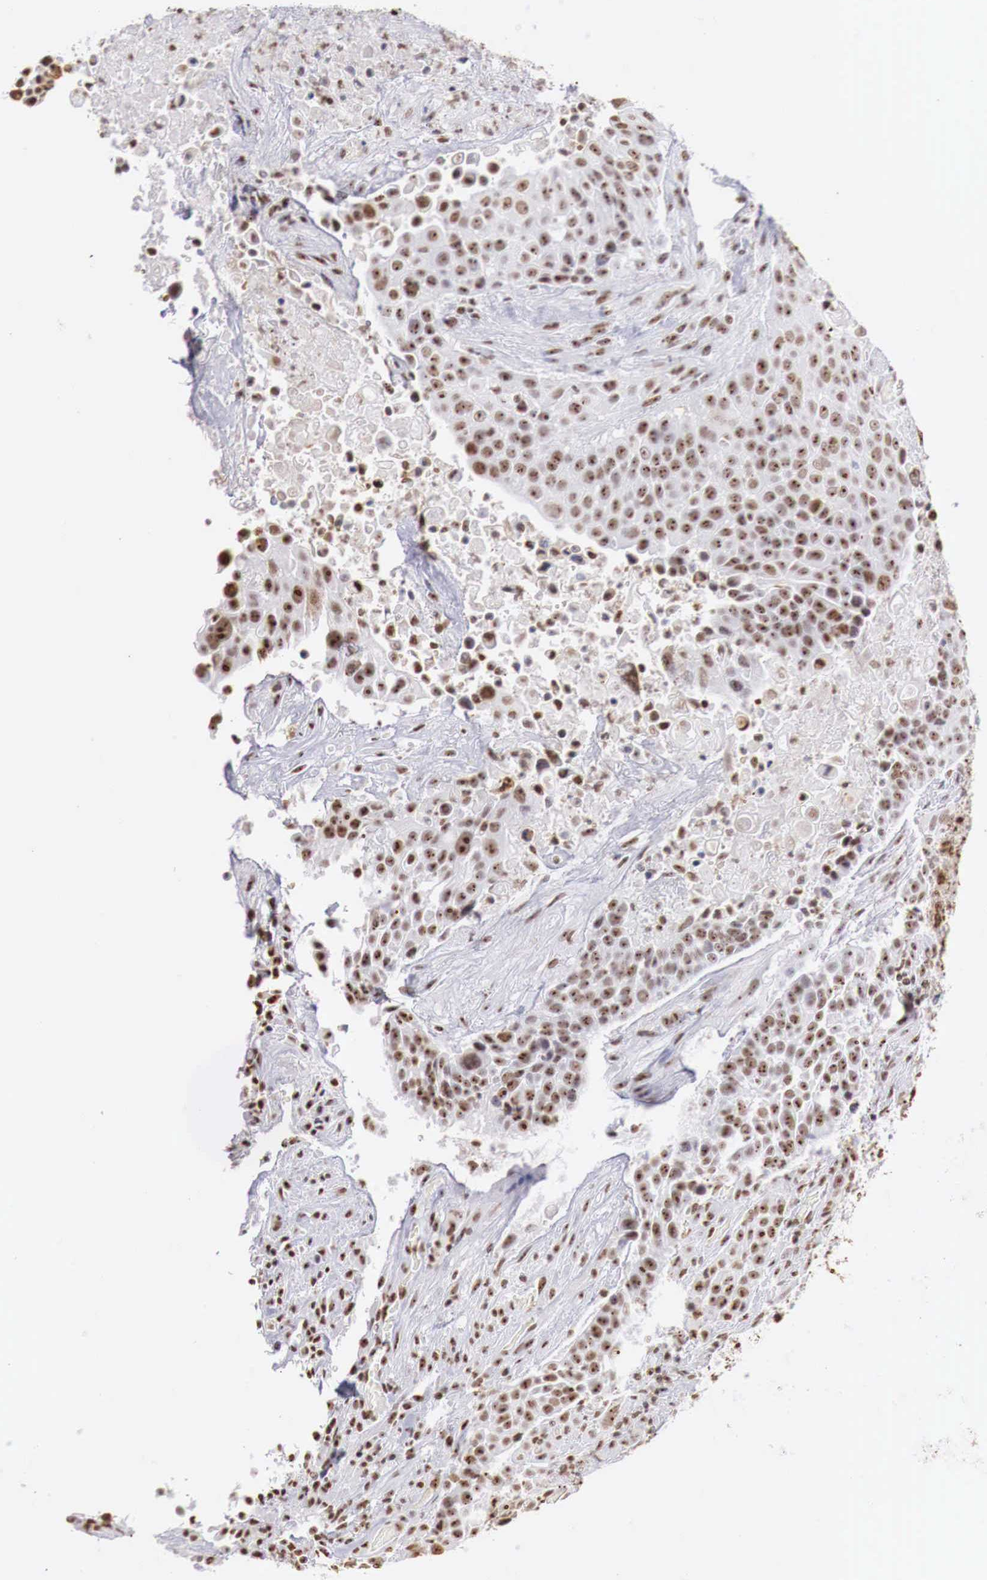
{"staining": {"intensity": "strong", "quantity": ">75%", "location": "nuclear"}, "tissue": "urothelial cancer", "cell_type": "Tumor cells", "image_type": "cancer", "snomed": [{"axis": "morphology", "description": "Urothelial carcinoma, High grade"}, {"axis": "topography", "description": "Urinary bladder"}], "caption": "Urothelial carcinoma (high-grade) was stained to show a protein in brown. There is high levels of strong nuclear positivity in about >75% of tumor cells. Using DAB (brown) and hematoxylin (blue) stains, captured at high magnification using brightfield microscopy.", "gene": "DKC1", "patient": {"sex": "male", "age": 74}}